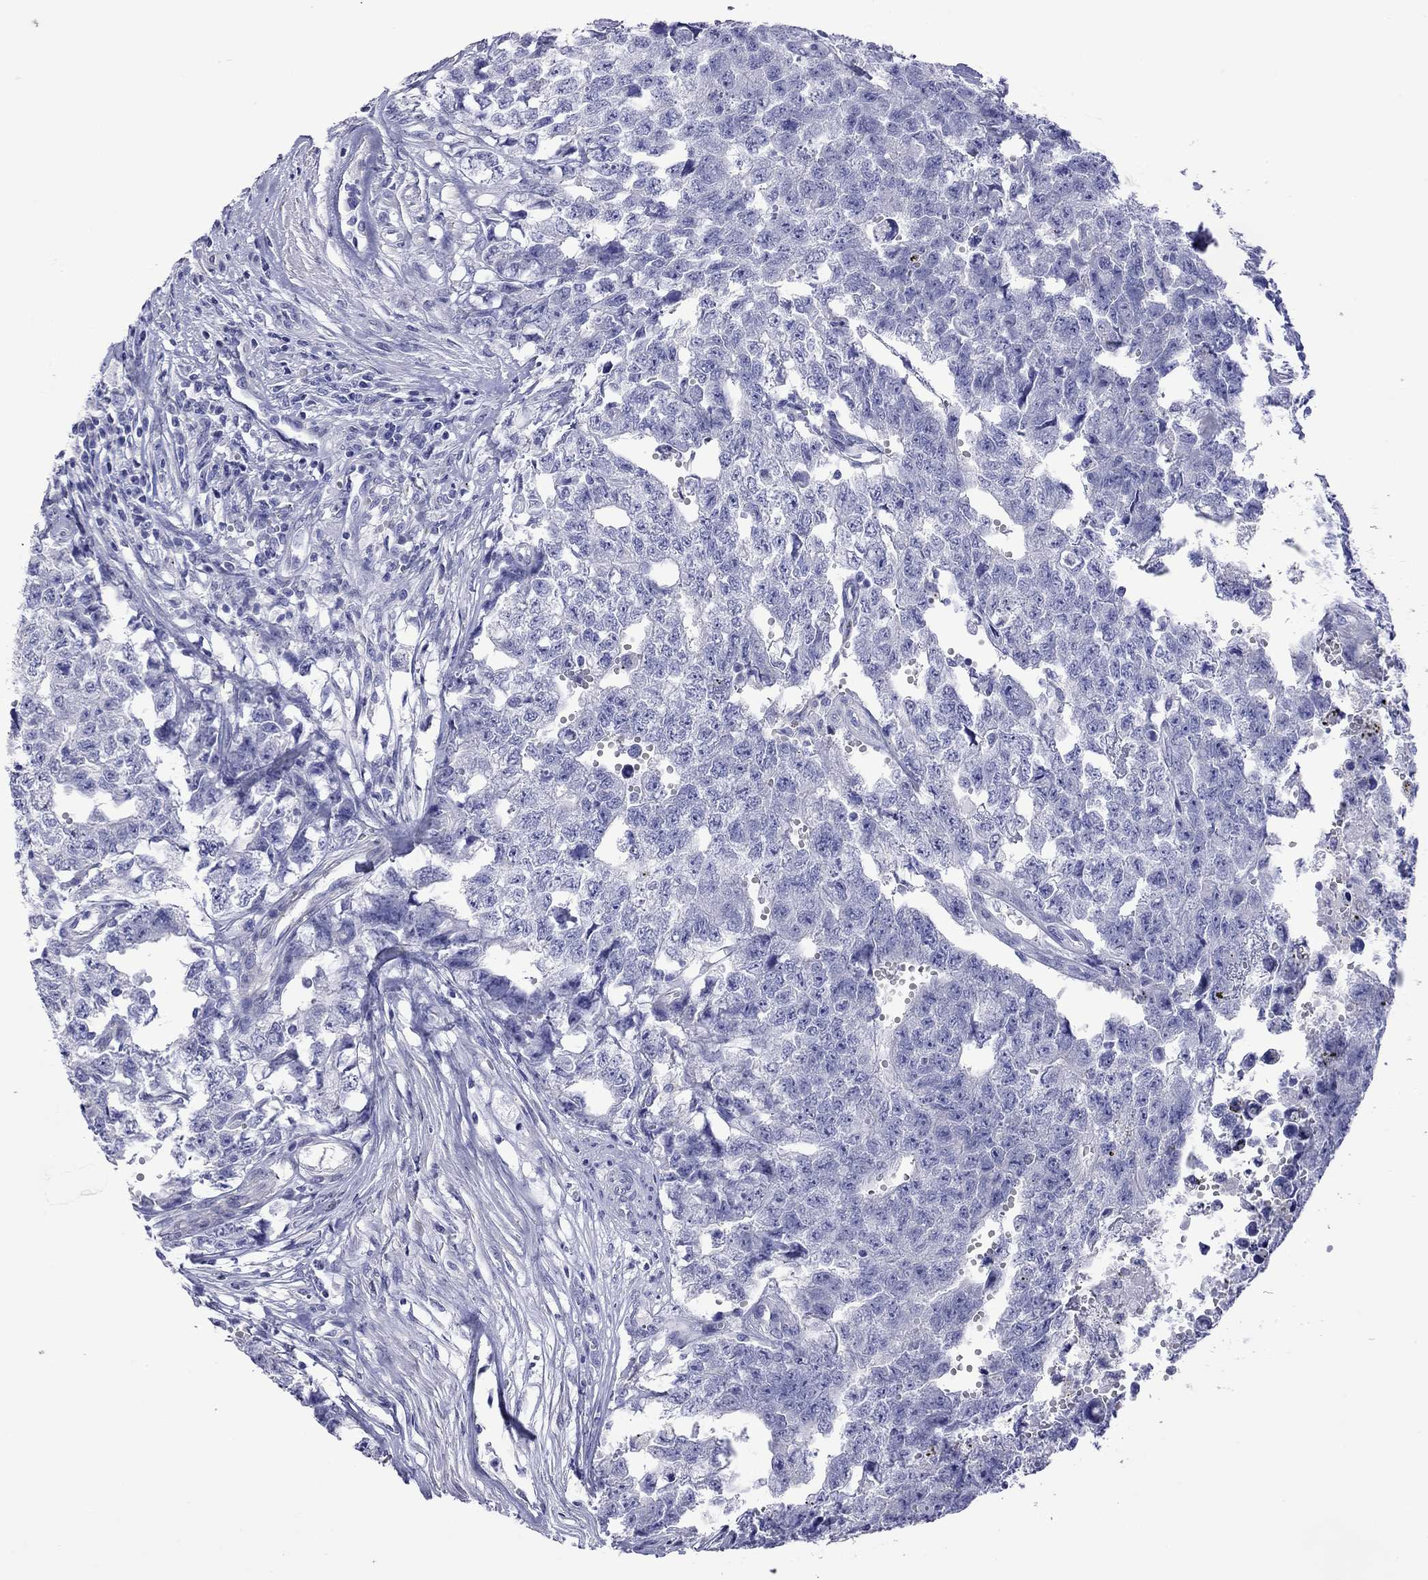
{"staining": {"intensity": "negative", "quantity": "none", "location": "none"}, "tissue": "testis cancer", "cell_type": "Tumor cells", "image_type": "cancer", "snomed": [{"axis": "morphology", "description": "Seminoma, NOS"}, {"axis": "morphology", "description": "Carcinoma, Embryonal, NOS"}, {"axis": "topography", "description": "Testis"}], "caption": "Tumor cells show no significant protein positivity in testis seminoma.", "gene": "KIAA2012", "patient": {"sex": "male", "age": 22}}